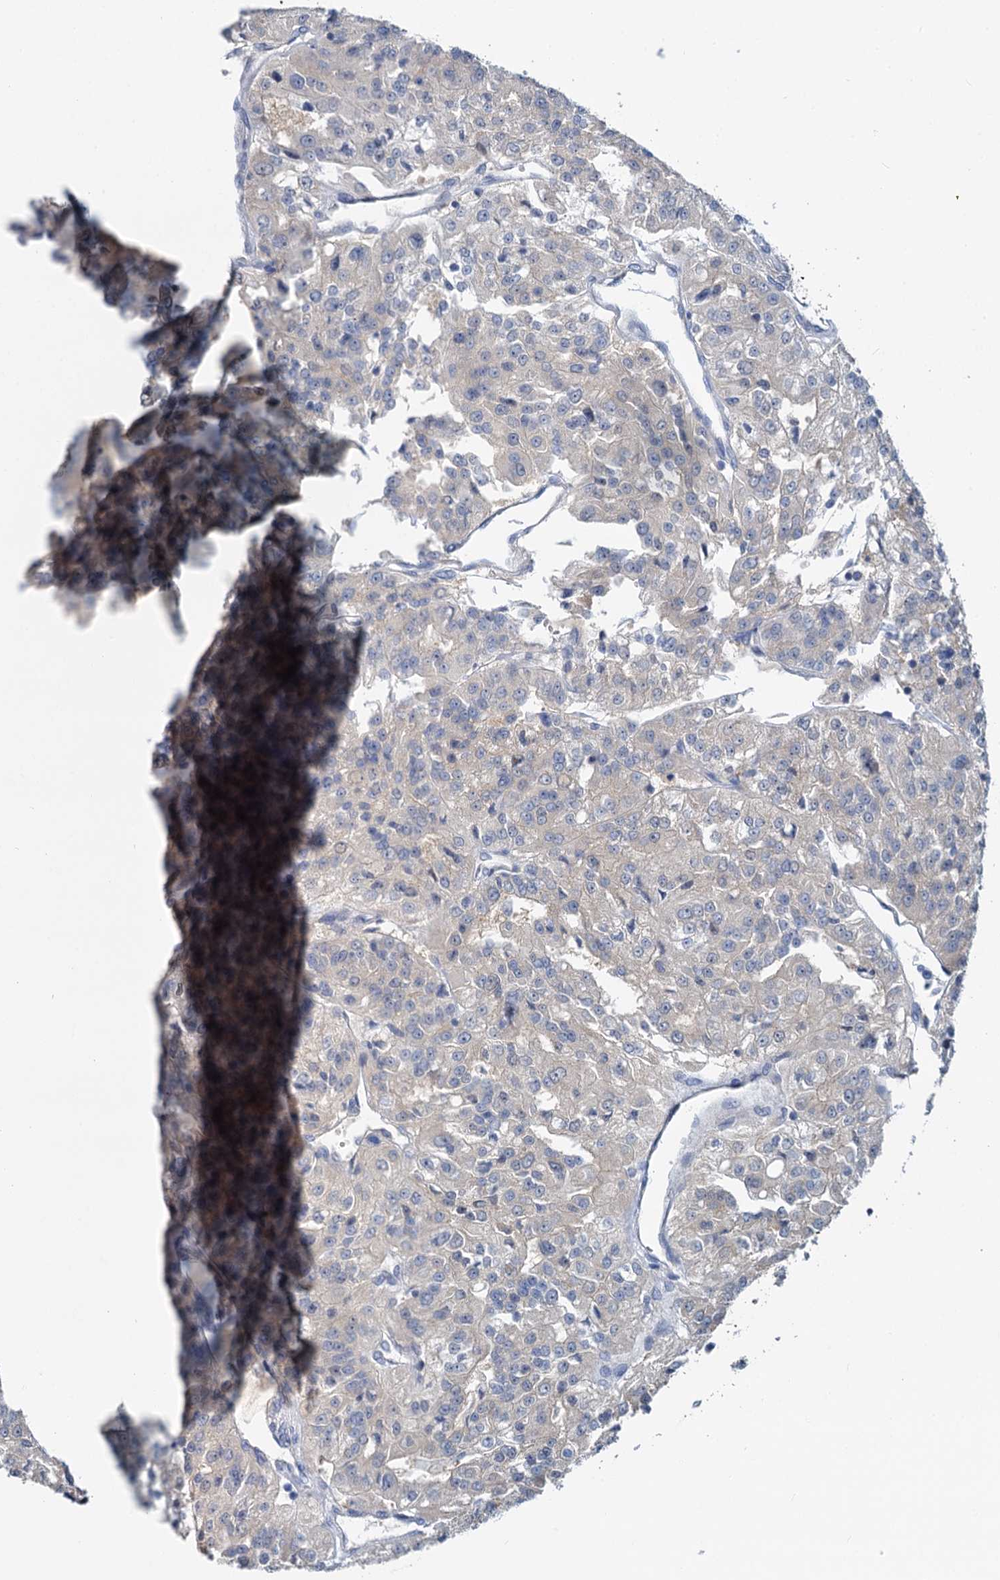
{"staining": {"intensity": "negative", "quantity": "none", "location": "none"}, "tissue": "renal cancer", "cell_type": "Tumor cells", "image_type": "cancer", "snomed": [{"axis": "morphology", "description": "Adenocarcinoma, NOS"}, {"axis": "topography", "description": "Kidney"}], "caption": "The histopathology image displays no significant expression in tumor cells of renal cancer.", "gene": "ANKRD42", "patient": {"sex": "female", "age": 63}}